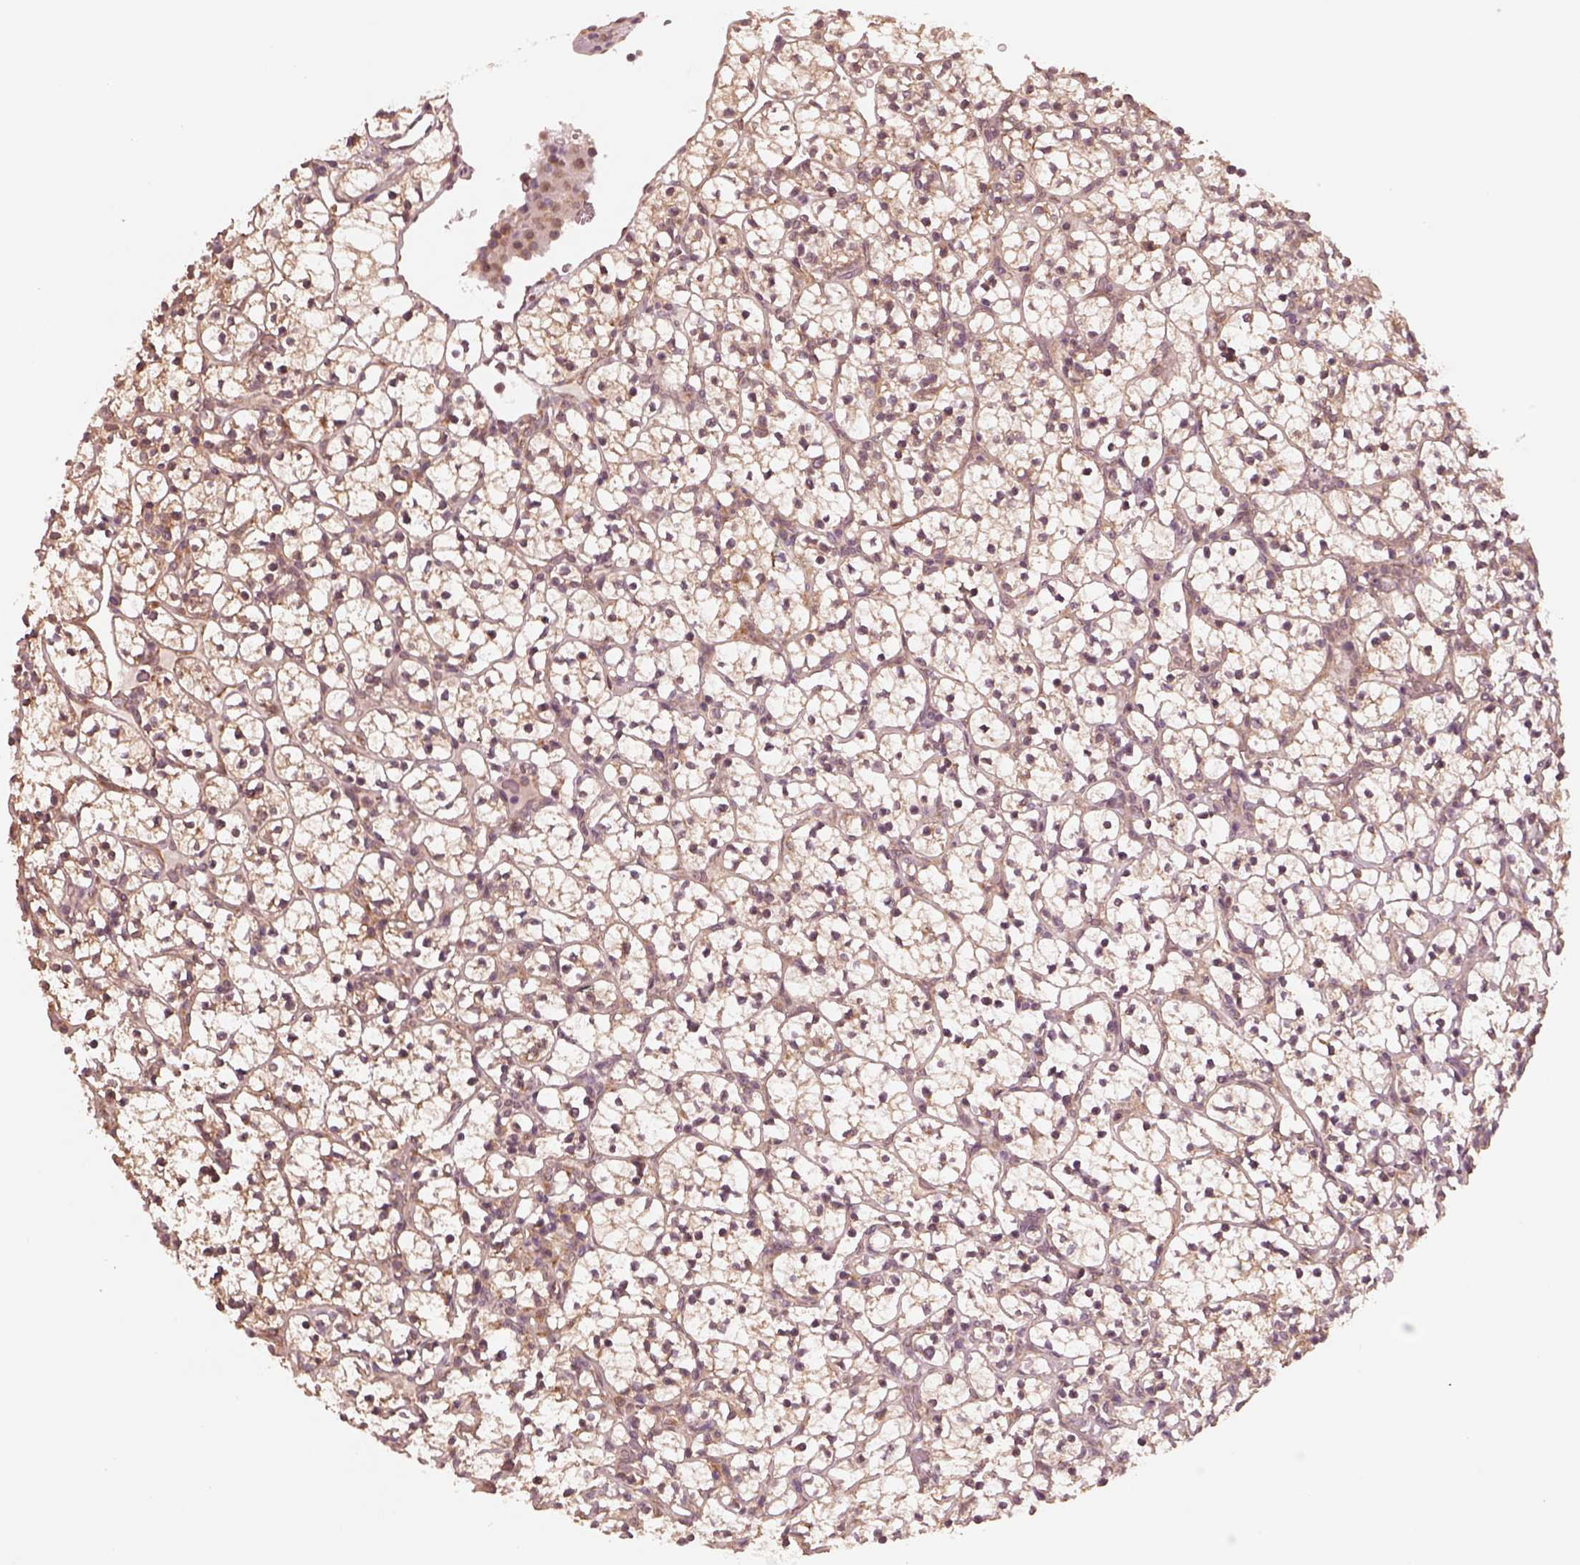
{"staining": {"intensity": "weak", "quantity": "25%-75%", "location": "cytoplasmic/membranous"}, "tissue": "renal cancer", "cell_type": "Tumor cells", "image_type": "cancer", "snomed": [{"axis": "morphology", "description": "Adenocarcinoma, NOS"}, {"axis": "topography", "description": "Kidney"}], "caption": "This histopathology image exhibits IHC staining of human renal cancer (adenocarcinoma), with low weak cytoplasmic/membranous positivity in about 25%-75% of tumor cells.", "gene": "RPS5", "patient": {"sex": "female", "age": 89}}